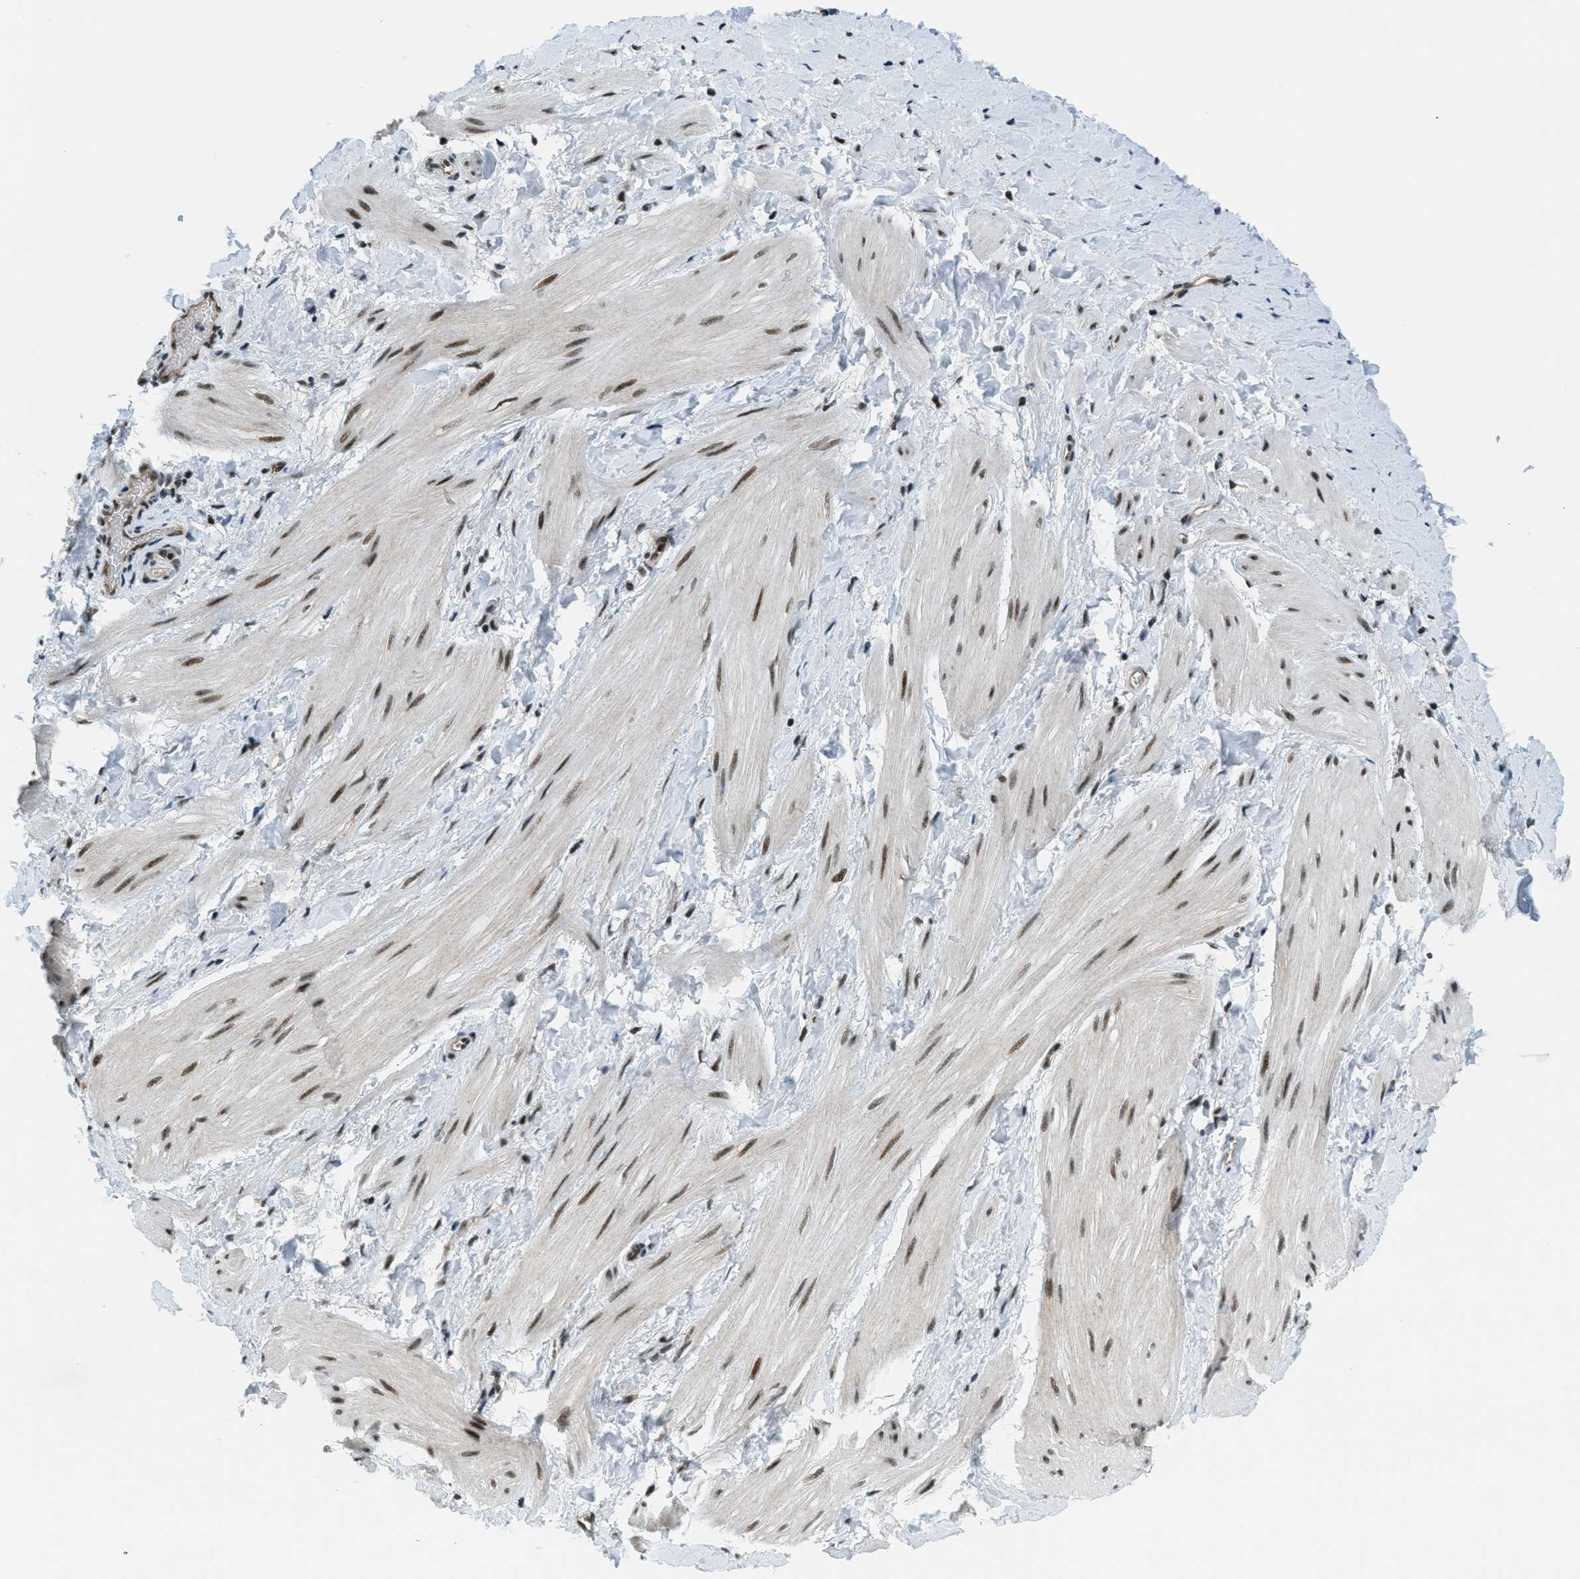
{"staining": {"intensity": "moderate", "quantity": "25%-75%", "location": "nuclear"}, "tissue": "smooth muscle", "cell_type": "Smooth muscle cells", "image_type": "normal", "snomed": [{"axis": "morphology", "description": "Normal tissue, NOS"}, {"axis": "topography", "description": "Smooth muscle"}], "caption": "A high-resolution photomicrograph shows immunohistochemistry (IHC) staining of normal smooth muscle, which shows moderate nuclear staining in approximately 25%-75% of smooth muscle cells. The staining was performed using DAB (3,3'-diaminobenzidine) to visualize the protein expression in brown, while the nuclei were stained in blue with hematoxylin (Magnification: 20x).", "gene": "KLF6", "patient": {"sex": "male", "age": 16}}